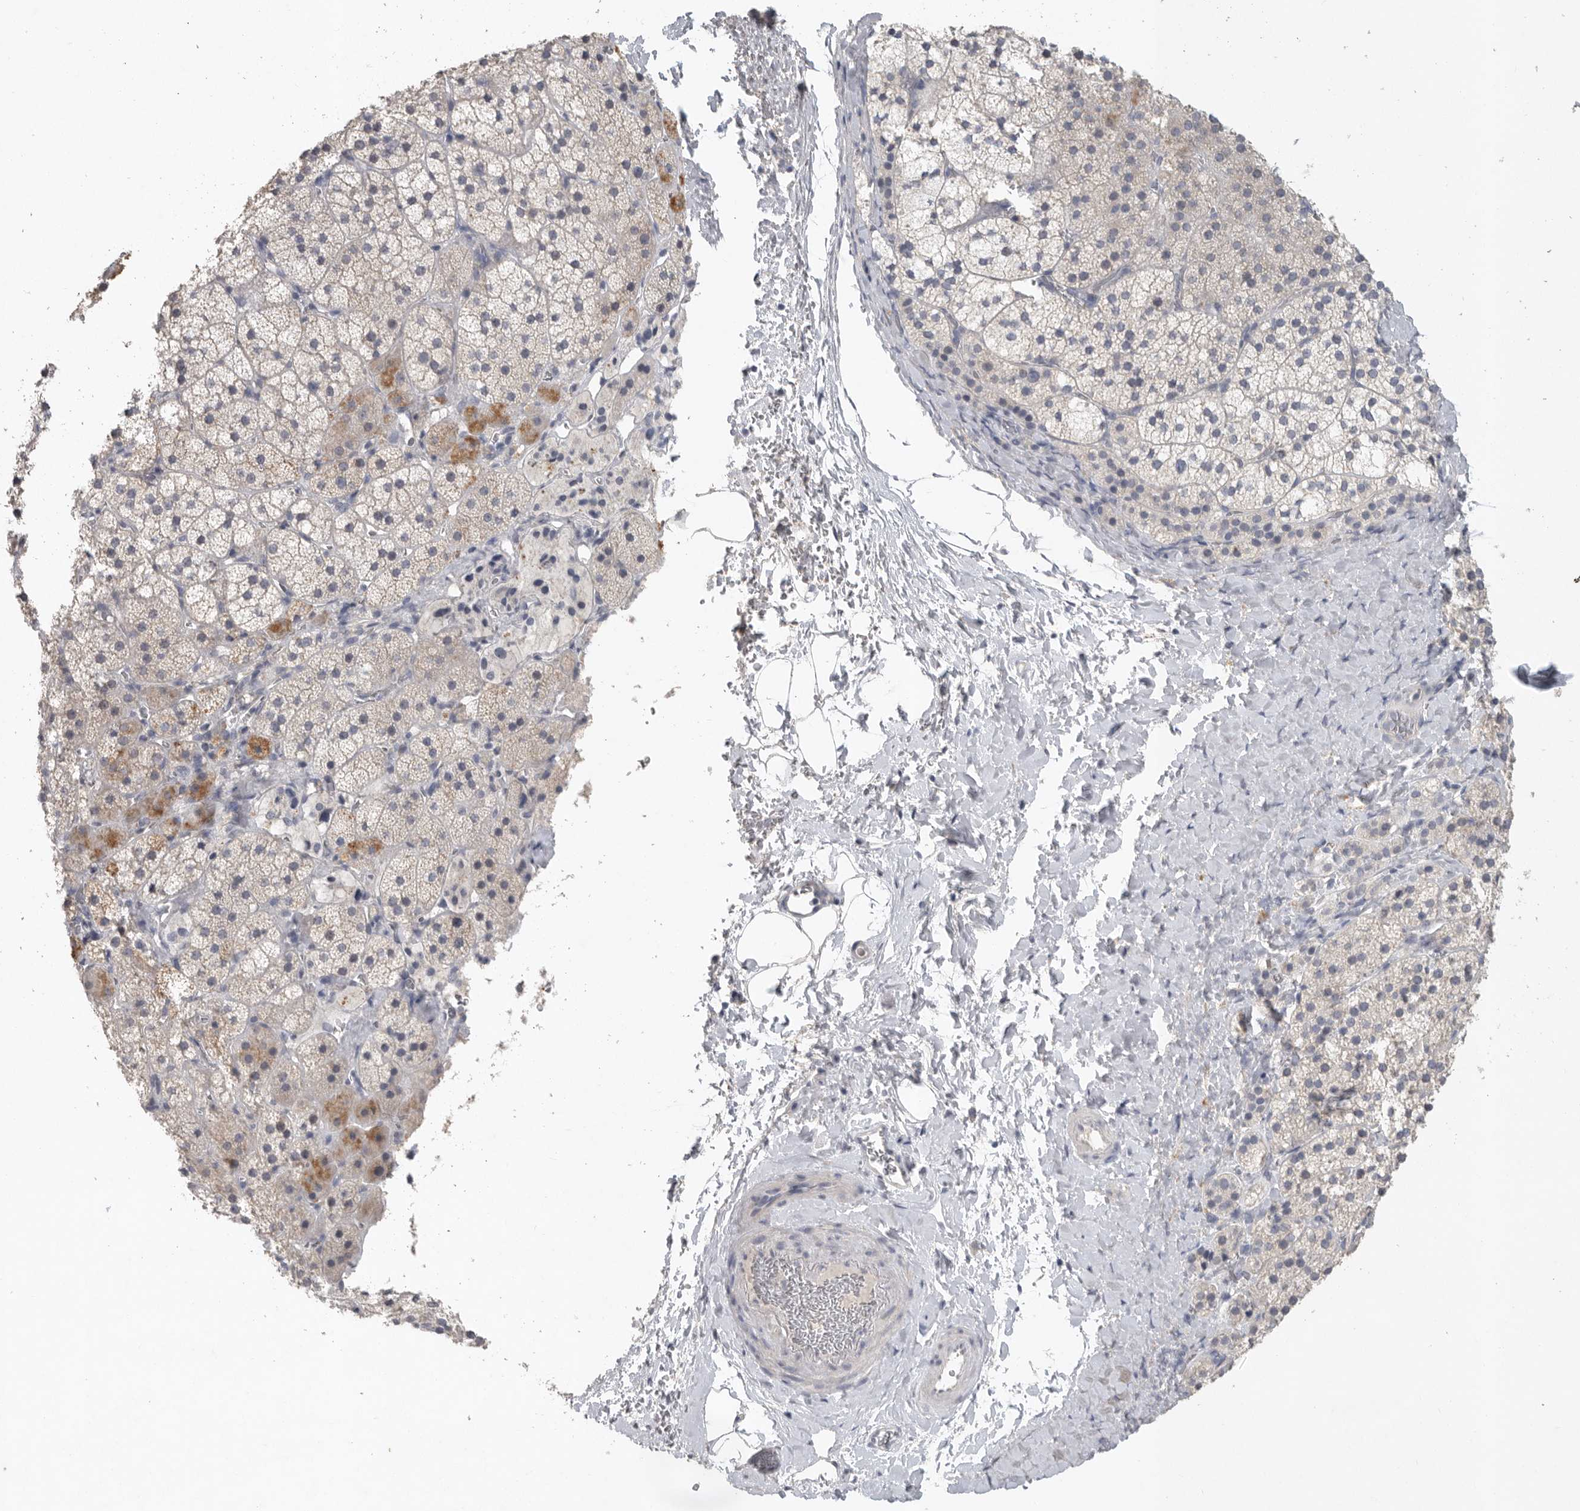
{"staining": {"intensity": "moderate", "quantity": "<25%", "location": "cytoplasmic/membranous"}, "tissue": "adrenal gland", "cell_type": "Glandular cells", "image_type": "normal", "snomed": [{"axis": "morphology", "description": "Normal tissue, NOS"}, {"axis": "topography", "description": "Adrenal gland"}], "caption": "Immunohistochemistry (IHC) (DAB) staining of benign human adrenal gland reveals moderate cytoplasmic/membranous protein staining in about <25% of glandular cells.", "gene": "REG4", "patient": {"sex": "female", "age": 44}}